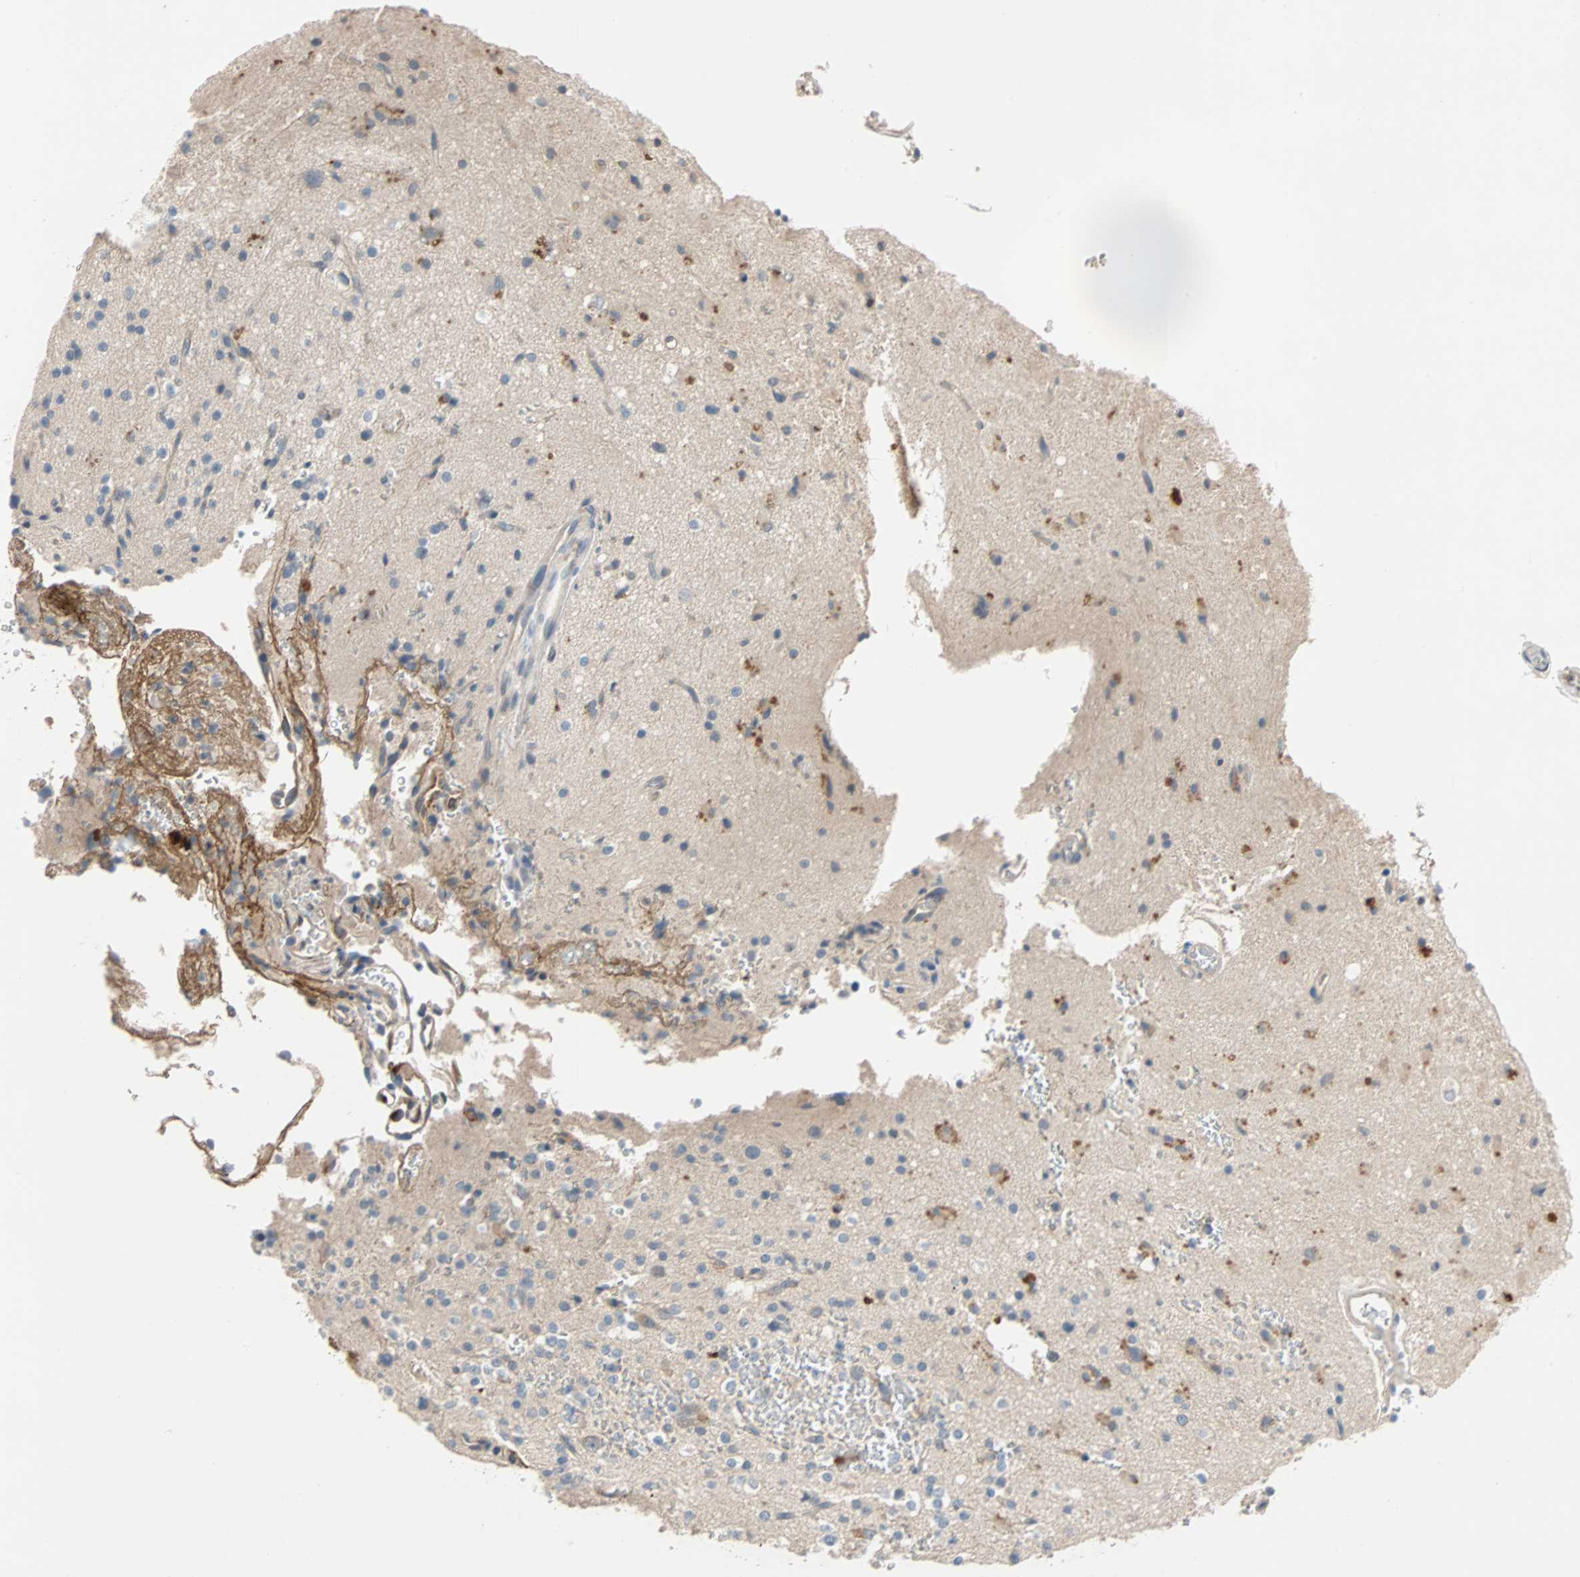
{"staining": {"intensity": "negative", "quantity": "none", "location": "none"}, "tissue": "glioma", "cell_type": "Tumor cells", "image_type": "cancer", "snomed": [{"axis": "morphology", "description": "Glioma, malignant, High grade"}, {"axis": "topography", "description": "Brain"}], "caption": "High power microscopy image of an immunohistochemistry histopathology image of malignant high-grade glioma, revealing no significant positivity in tumor cells.", "gene": "MAP4K1", "patient": {"sex": "male", "age": 47}}